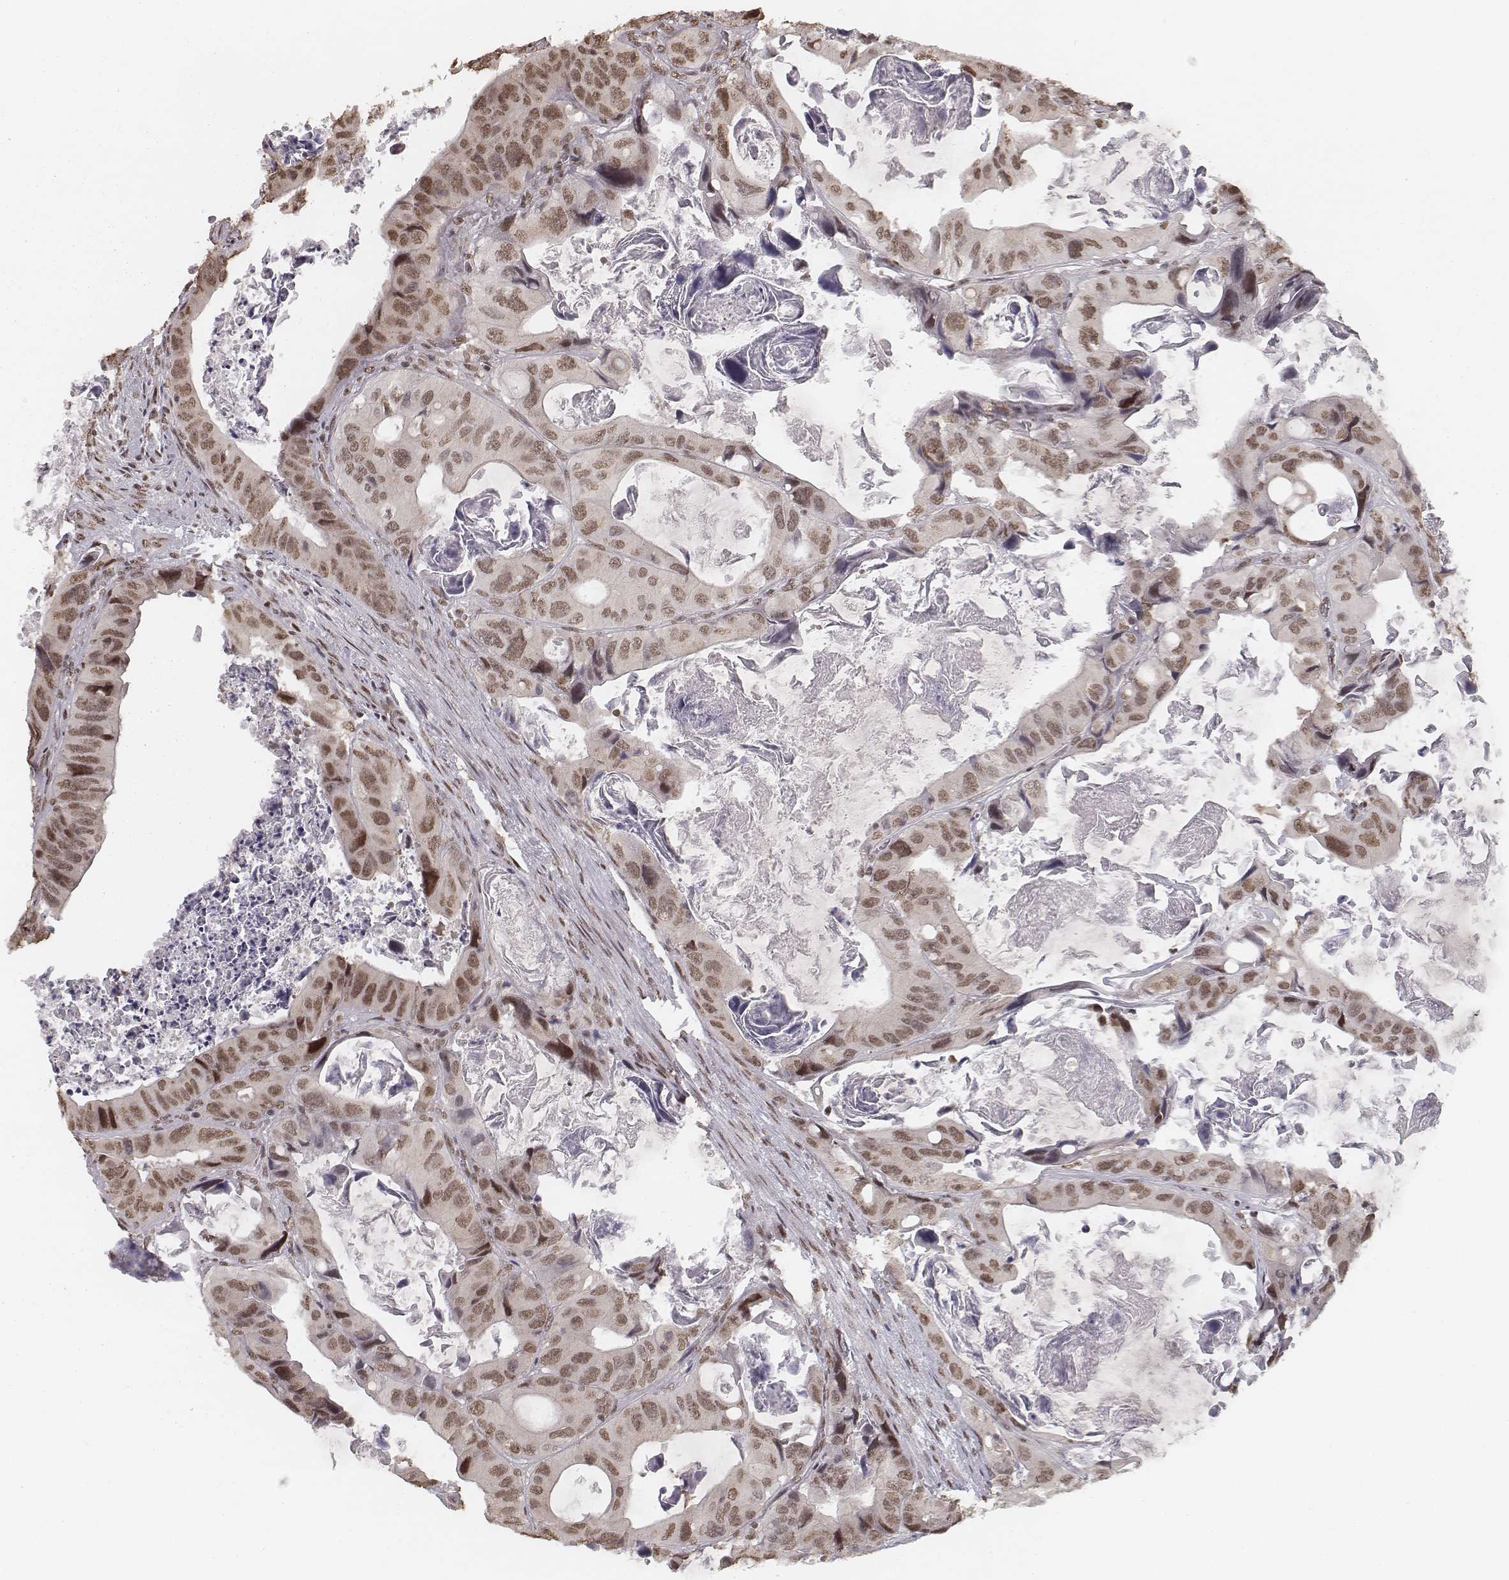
{"staining": {"intensity": "moderate", "quantity": ">75%", "location": "nuclear"}, "tissue": "colorectal cancer", "cell_type": "Tumor cells", "image_type": "cancer", "snomed": [{"axis": "morphology", "description": "Adenocarcinoma, NOS"}, {"axis": "topography", "description": "Rectum"}], "caption": "Immunohistochemistry (IHC) histopathology image of human colorectal cancer (adenocarcinoma) stained for a protein (brown), which exhibits medium levels of moderate nuclear expression in about >75% of tumor cells.", "gene": "HMGA2", "patient": {"sex": "male", "age": 64}}